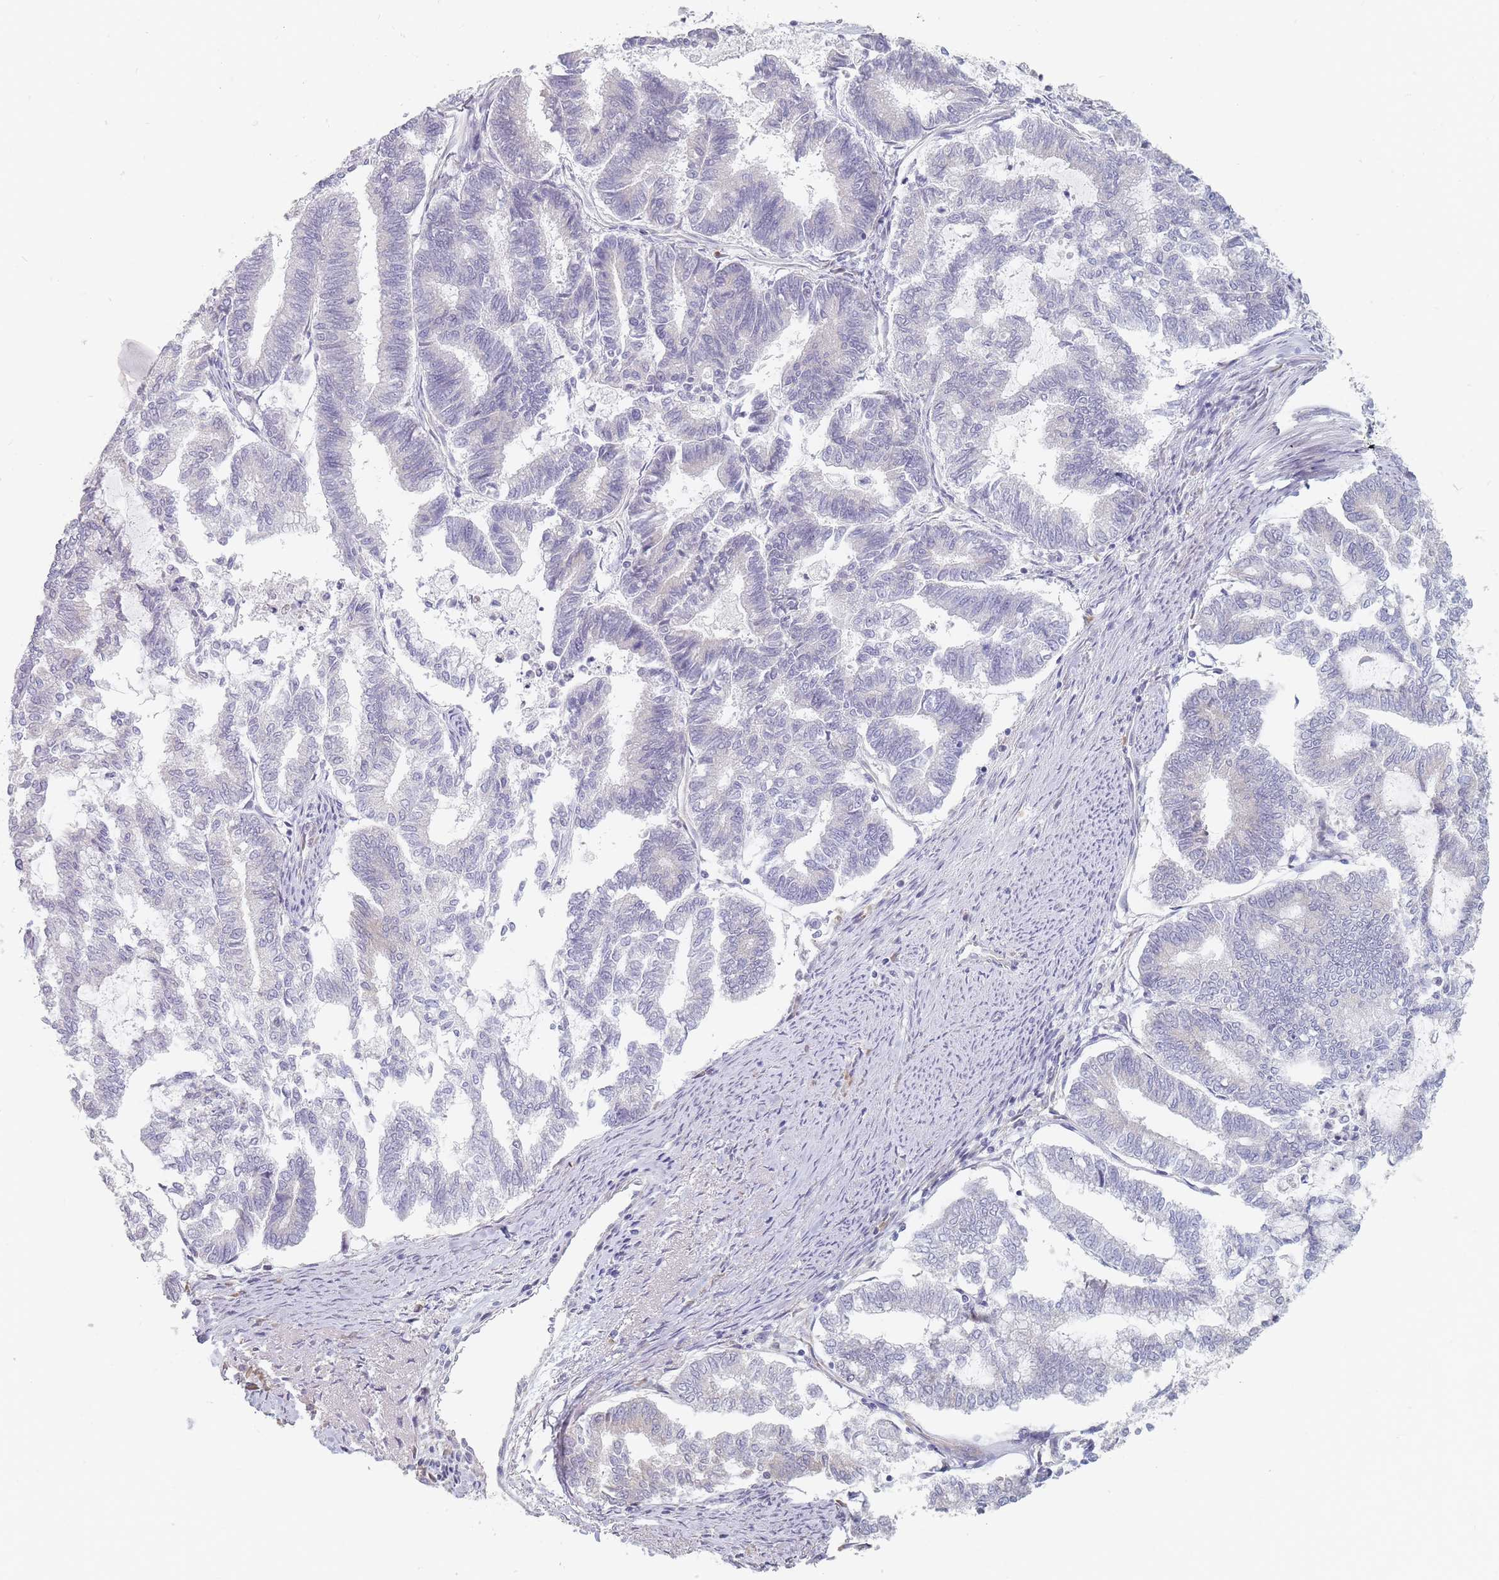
{"staining": {"intensity": "negative", "quantity": "none", "location": "none"}, "tissue": "endometrial cancer", "cell_type": "Tumor cells", "image_type": "cancer", "snomed": [{"axis": "morphology", "description": "Adenocarcinoma, NOS"}, {"axis": "topography", "description": "Endometrium"}], "caption": "Protein analysis of endometrial adenocarcinoma displays no significant staining in tumor cells. The staining was performed using DAB to visualize the protein expression in brown, while the nuclei were stained in blue with hematoxylin (Magnification: 20x).", "gene": "SPATS1", "patient": {"sex": "female", "age": 79}}